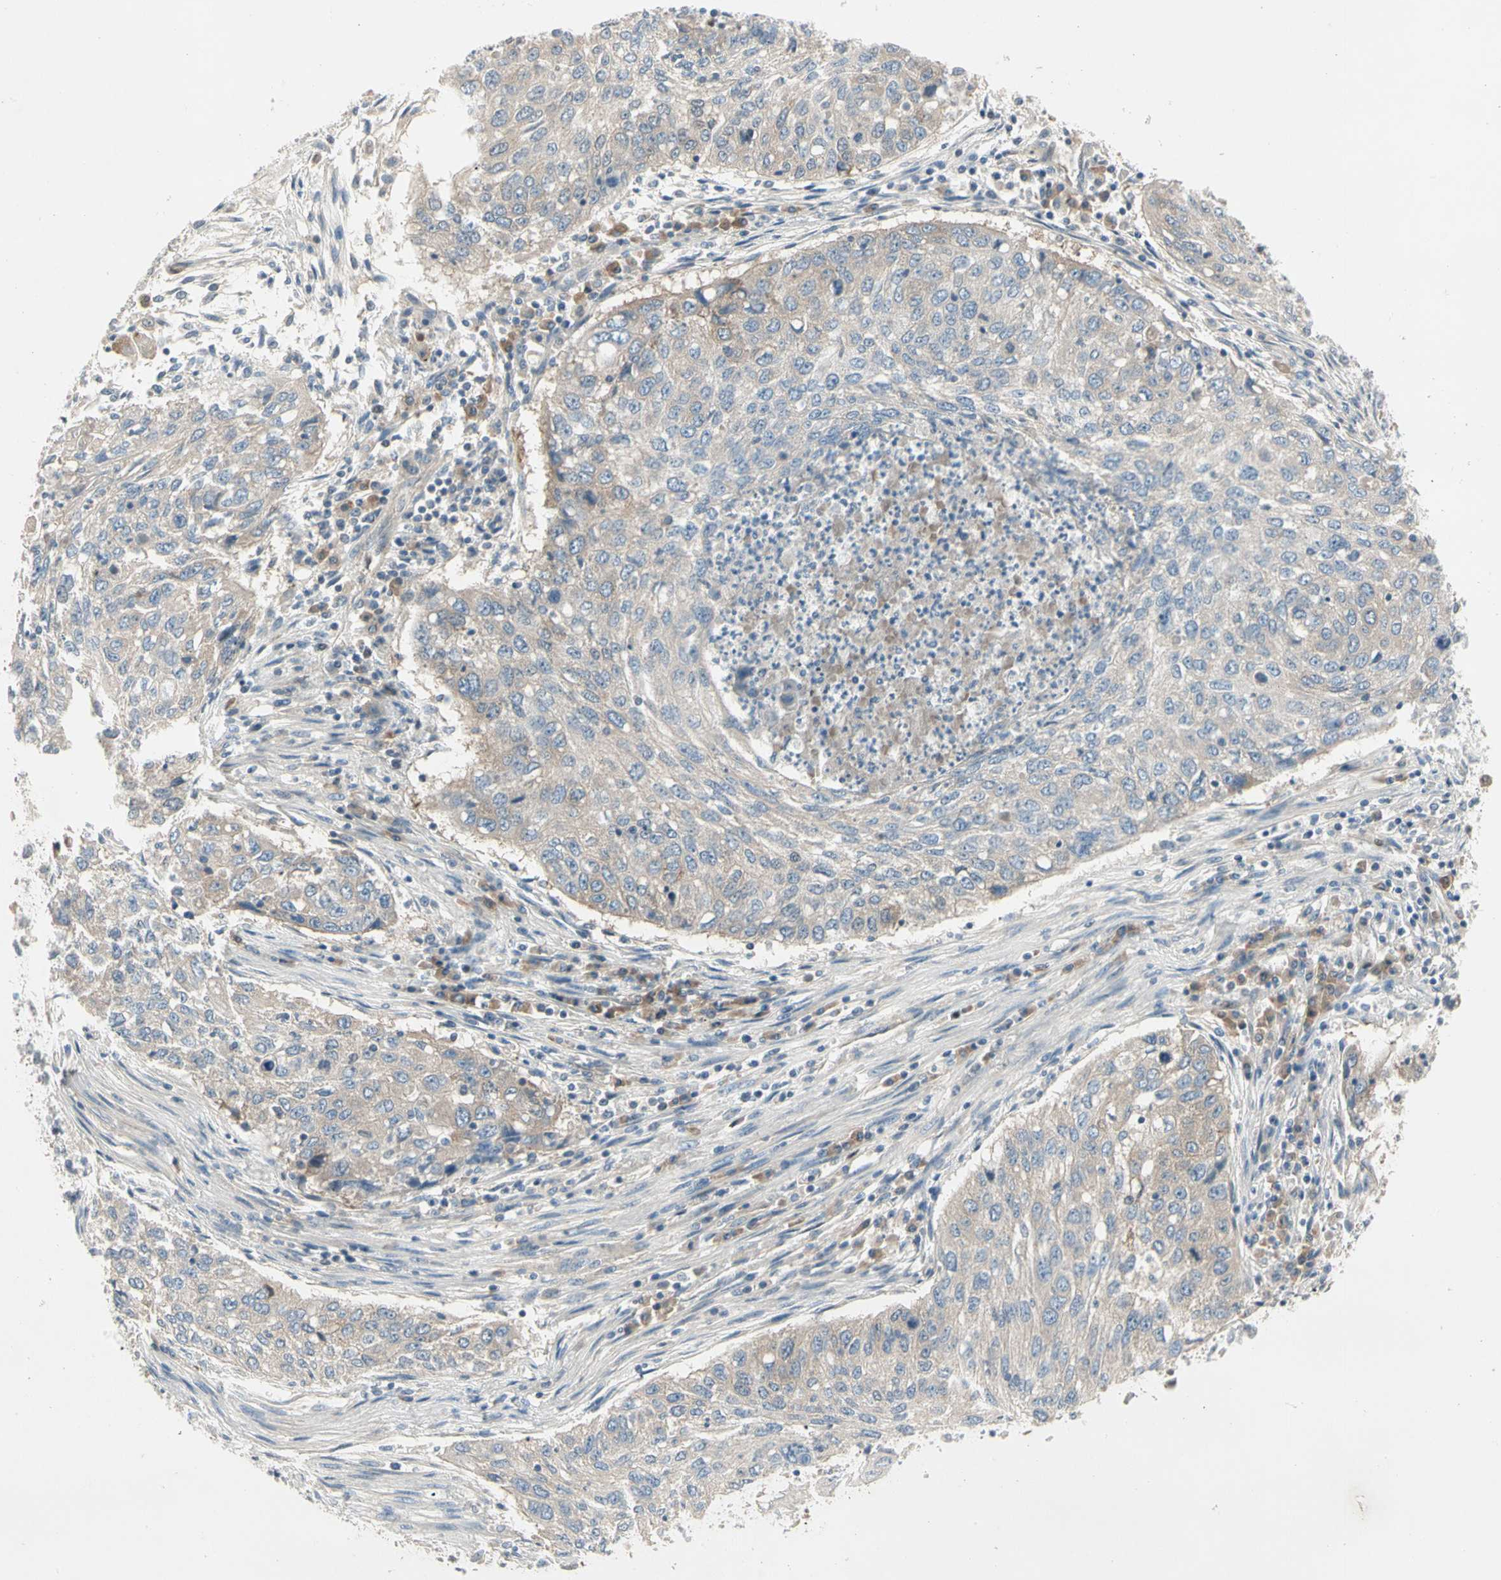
{"staining": {"intensity": "weak", "quantity": "25%-75%", "location": "cytoplasmic/membranous"}, "tissue": "lung cancer", "cell_type": "Tumor cells", "image_type": "cancer", "snomed": [{"axis": "morphology", "description": "Squamous cell carcinoma, NOS"}, {"axis": "topography", "description": "Lung"}], "caption": "This is a micrograph of IHC staining of lung cancer (squamous cell carcinoma), which shows weak expression in the cytoplasmic/membranous of tumor cells.", "gene": "IL1R1", "patient": {"sex": "female", "age": 63}}